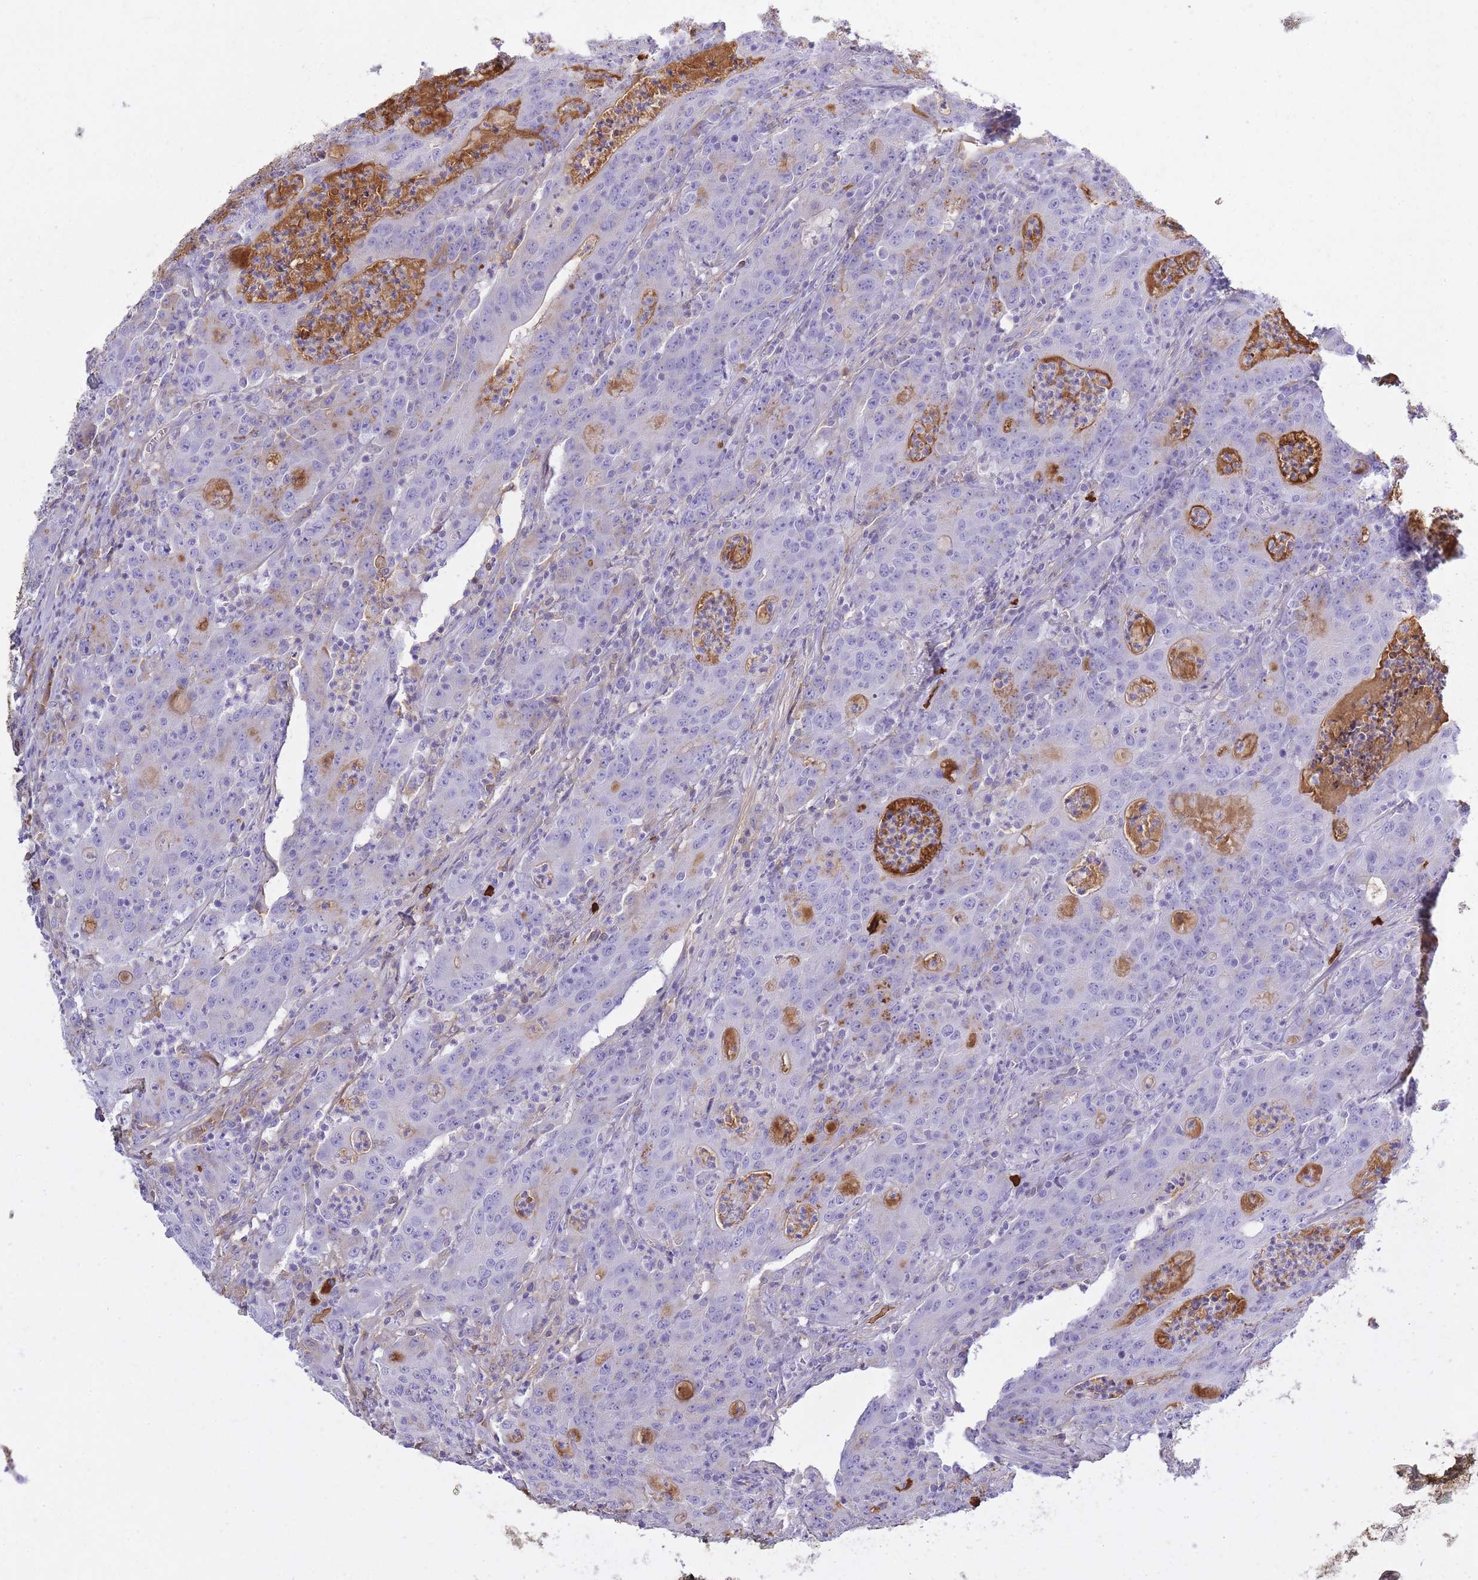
{"staining": {"intensity": "weak", "quantity": "<25%", "location": "cytoplasmic/membranous"}, "tissue": "colorectal cancer", "cell_type": "Tumor cells", "image_type": "cancer", "snomed": [{"axis": "morphology", "description": "Adenocarcinoma, NOS"}, {"axis": "topography", "description": "Colon"}], "caption": "An image of human adenocarcinoma (colorectal) is negative for staining in tumor cells.", "gene": "IGKV1D-42", "patient": {"sex": "male", "age": 83}}